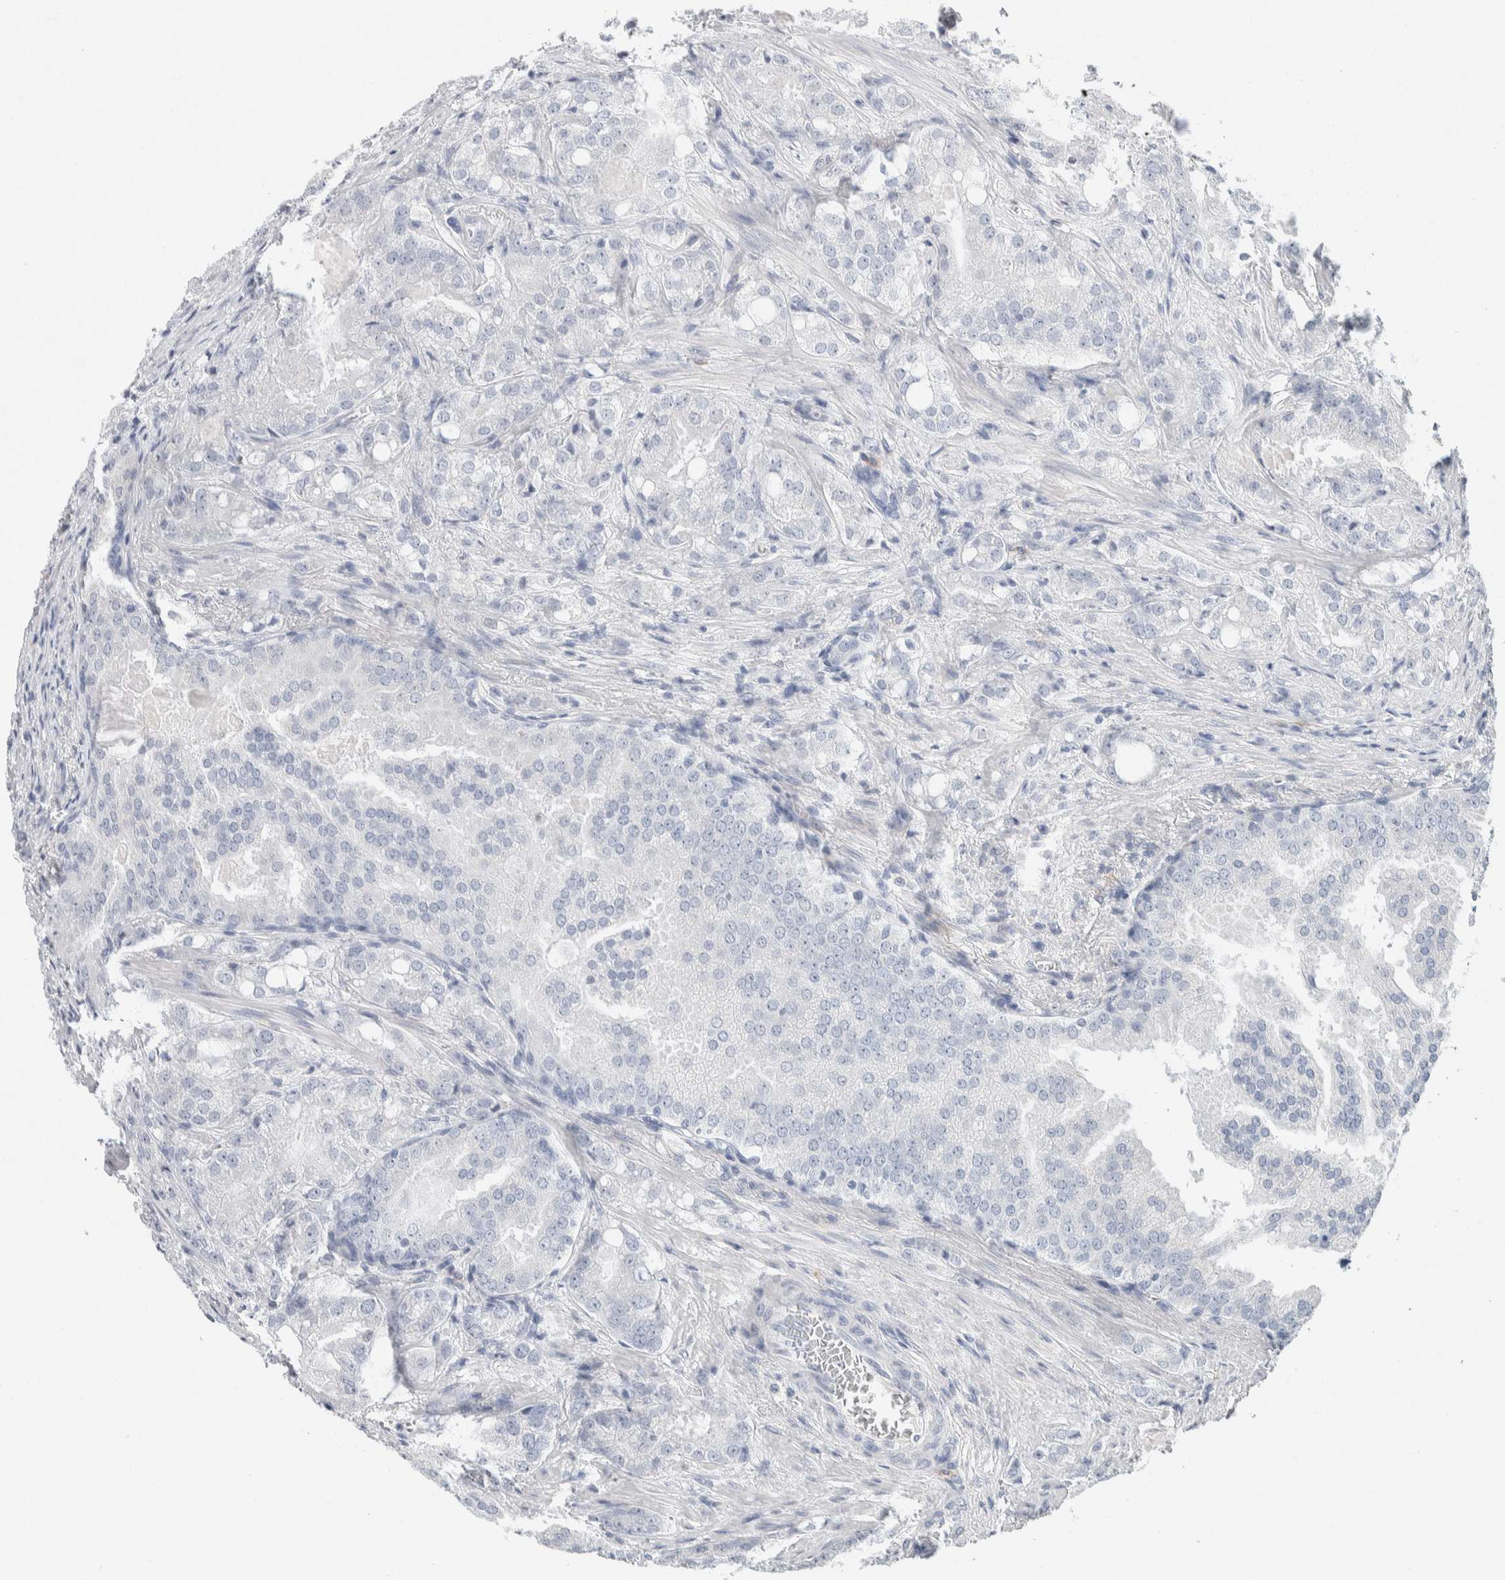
{"staining": {"intensity": "negative", "quantity": "none", "location": "none"}, "tissue": "prostate cancer", "cell_type": "Tumor cells", "image_type": "cancer", "snomed": [{"axis": "morphology", "description": "Adenocarcinoma, High grade"}, {"axis": "topography", "description": "Prostate"}], "caption": "Image shows no protein positivity in tumor cells of prostate high-grade adenocarcinoma tissue. Brightfield microscopy of immunohistochemistry stained with DAB (3,3'-diaminobenzidine) (brown) and hematoxylin (blue), captured at high magnification.", "gene": "SCN2A", "patient": {"sex": "male", "age": 64}}